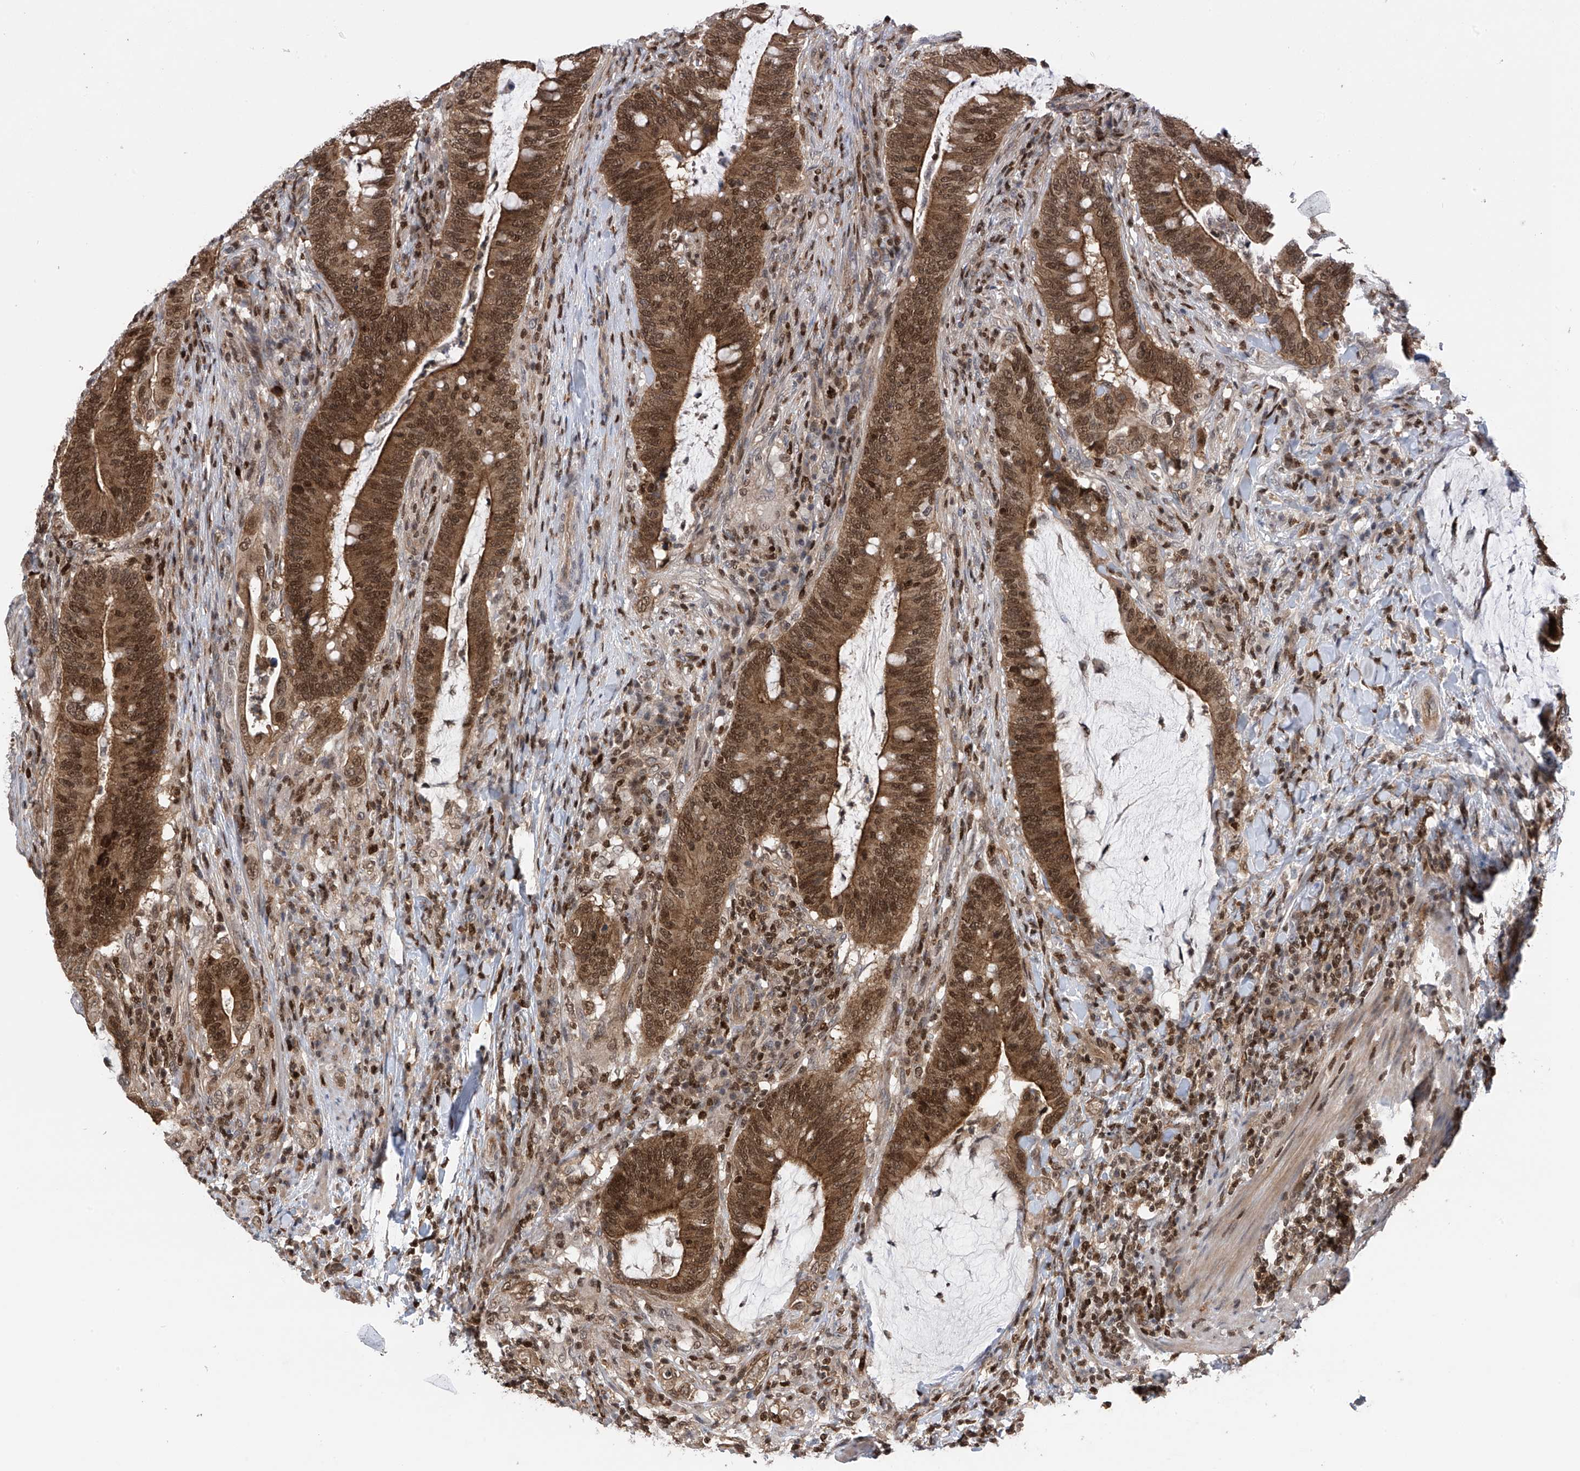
{"staining": {"intensity": "strong", "quantity": ">75%", "location": "cytoplasmic/membranous,nuclear"}, "tissue": "colorectal cancer", "cell_type": "Tumor cells", "image_type": "cancer", "snomed": [{"axis": "morphology", "description": "Adenocarcinoma, NOS"}, {"axis": "topography", "description": "Colon"}], "caption": "Immunohistochemical staining of adenocarcinoma (colorectal) exhibits strong cytoplasmic/membranous and nuclear protein positivity in about >75% of tumor cells. (IHC, brightfield microscopy, high magnification).", "gene": "DNAJC9", "patient": {"sex": "female", "age": 66}}